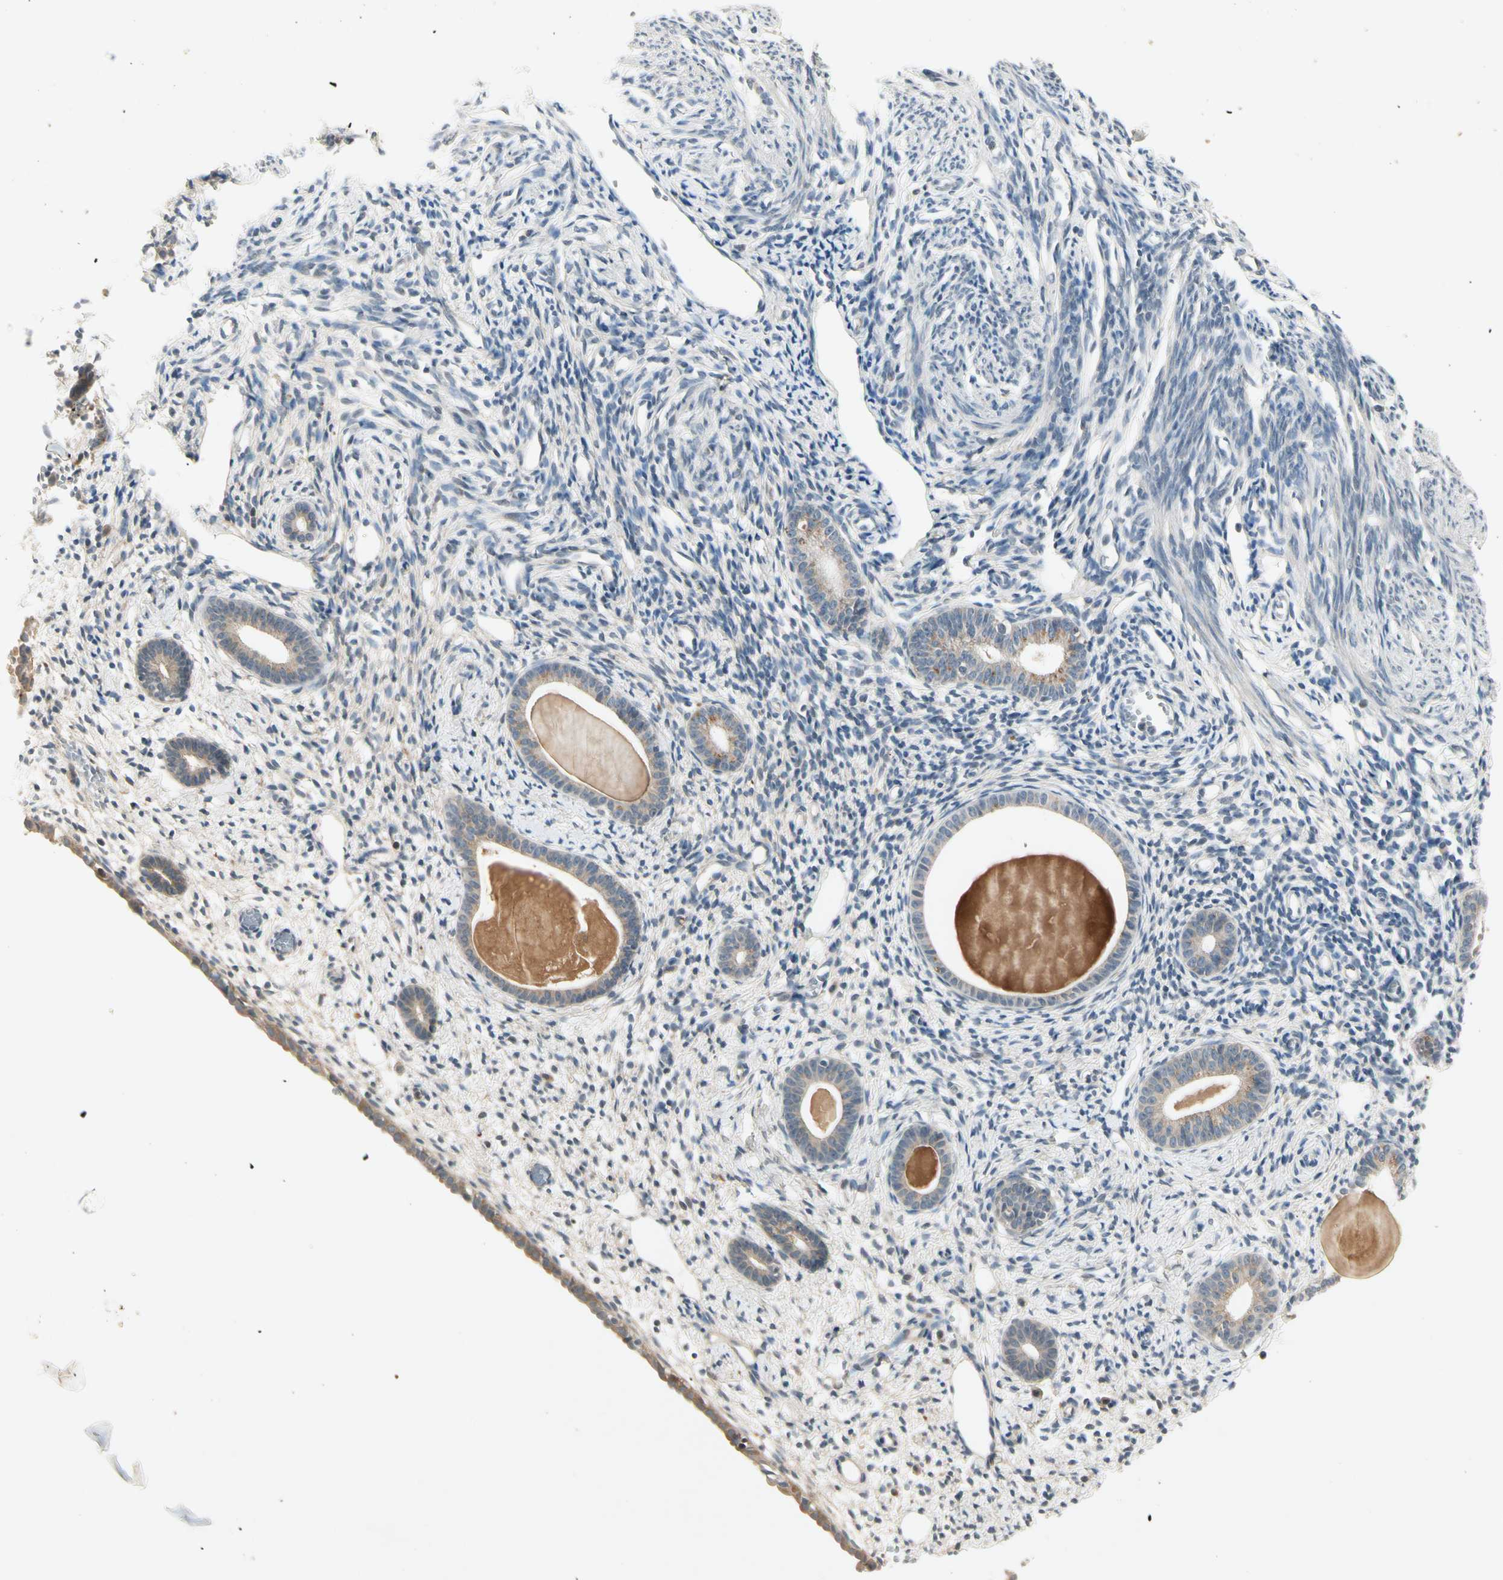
{"staining": {"intensity": "weak", "quantity": "<25%", "location": "cytoplasmic/membranous"}, "tissue": "endometrium", "cell_type": "Cells in endometrial stroma", "image_type": "normal", "snomed": [{"axis": "morphology", "description": "Normal tissue, NOS"}, {"axis": "topography", "description": "Endometrium"}], "caption": "The histopathology image shows no staining of cells in endometrial stroma in normal endometrium.", "gene": "CCL4", "patient": {"sex": "female", "age": 71}}